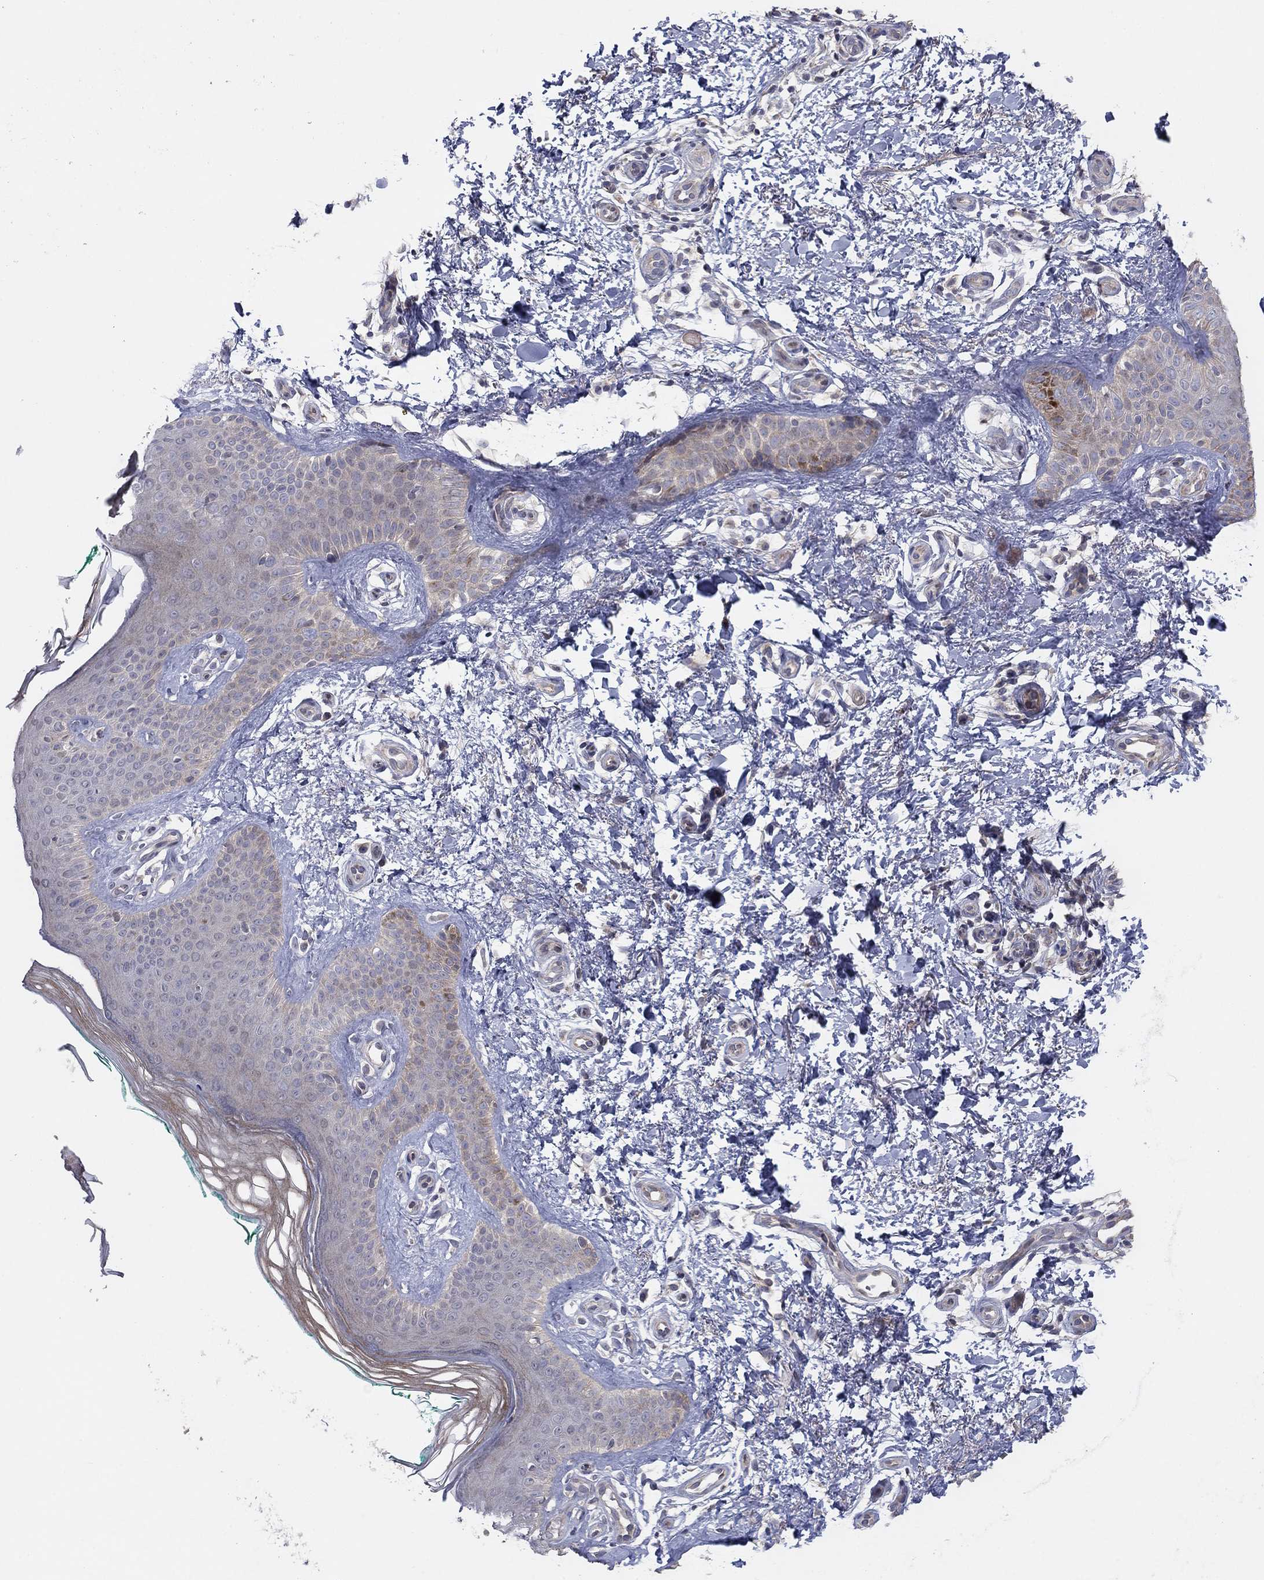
{"staining": {"intensity": "negative", "quantity": "none", "location": "none"}, "tissue": "skin", "cell_type": "Fibroblasts", "image_type": "normal", "snomed": [{"axis": "morphology", "description": "Normal tissue, NOS"}, {"axis": "morphology", "description": "Inflammation, NOS"}, {"axis": "morphology", "description": "Fibrosis, NOS"}, {"axis": "topography", "description": "Skin"}], "caption": "Fibroblasts are negative for brown protein staining in benign skin. (DAB immunohistochemistry, high magnification).", "gene": "AMN1", "patient": {"sex": "male", "age": 71}}